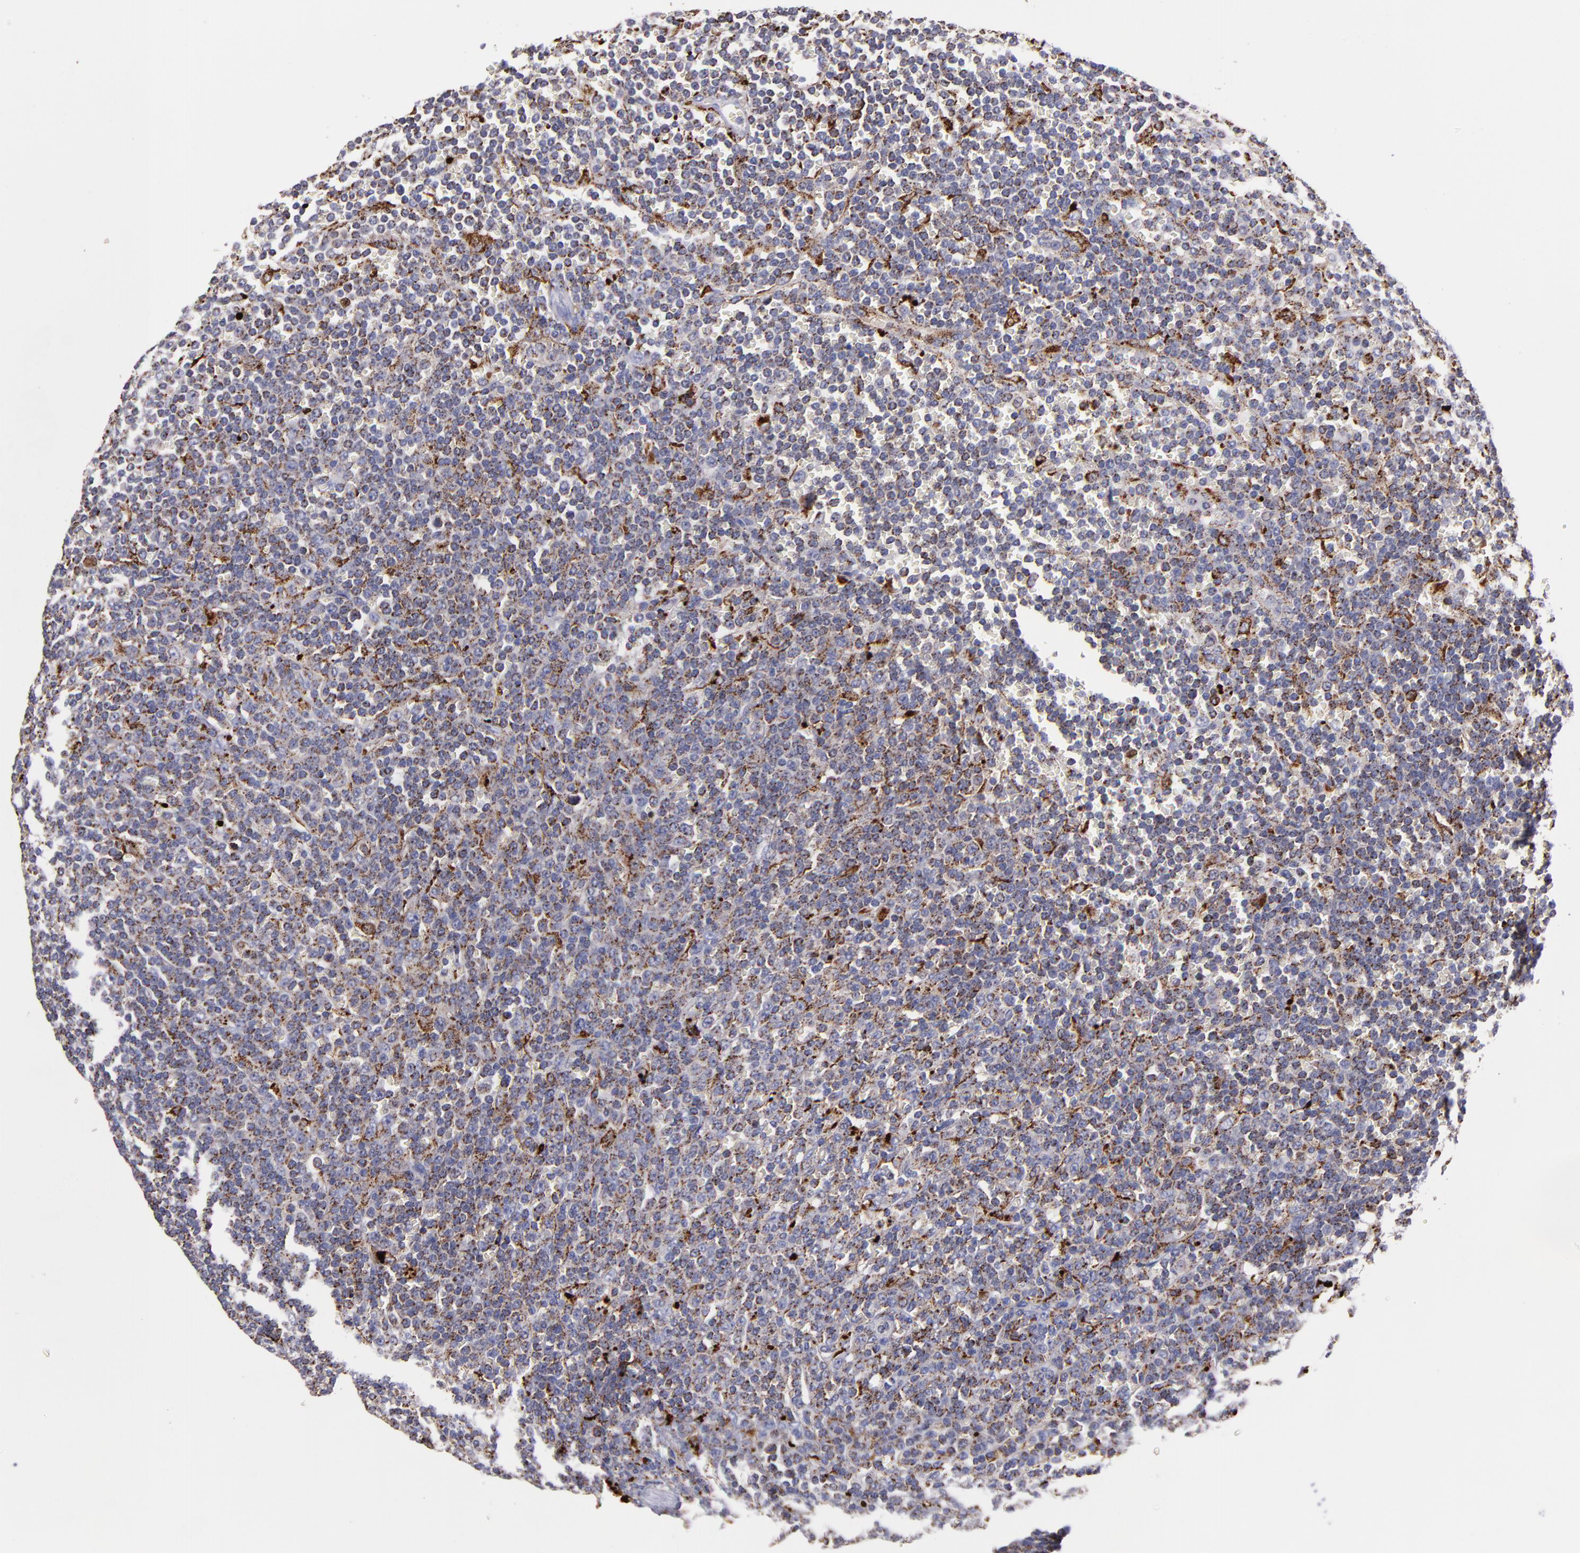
{"staining": {"intensity": "moderate", "quantity": ">75%", "location": "cytoplasmic/membranous"}, "tissue": "lymphoma", "cell_type": "Tumor cells", "image_type": "cancer", "snomed": [{"axis": "morphology", "description": "Malignant lymphoma, non-Hodgkin's type, Low grade"}, {"axis": "topography", "description": "Spleen"}], "caption": "Protein analysis of low-grade malignant lymphoma, non-Hodgkin's type tissue demonstrates moderate cytoplasmic/membranous staining in about >75% of tumor cells.", "gene": "CTSS", "patient": {"sex": "male", "age": 80}}